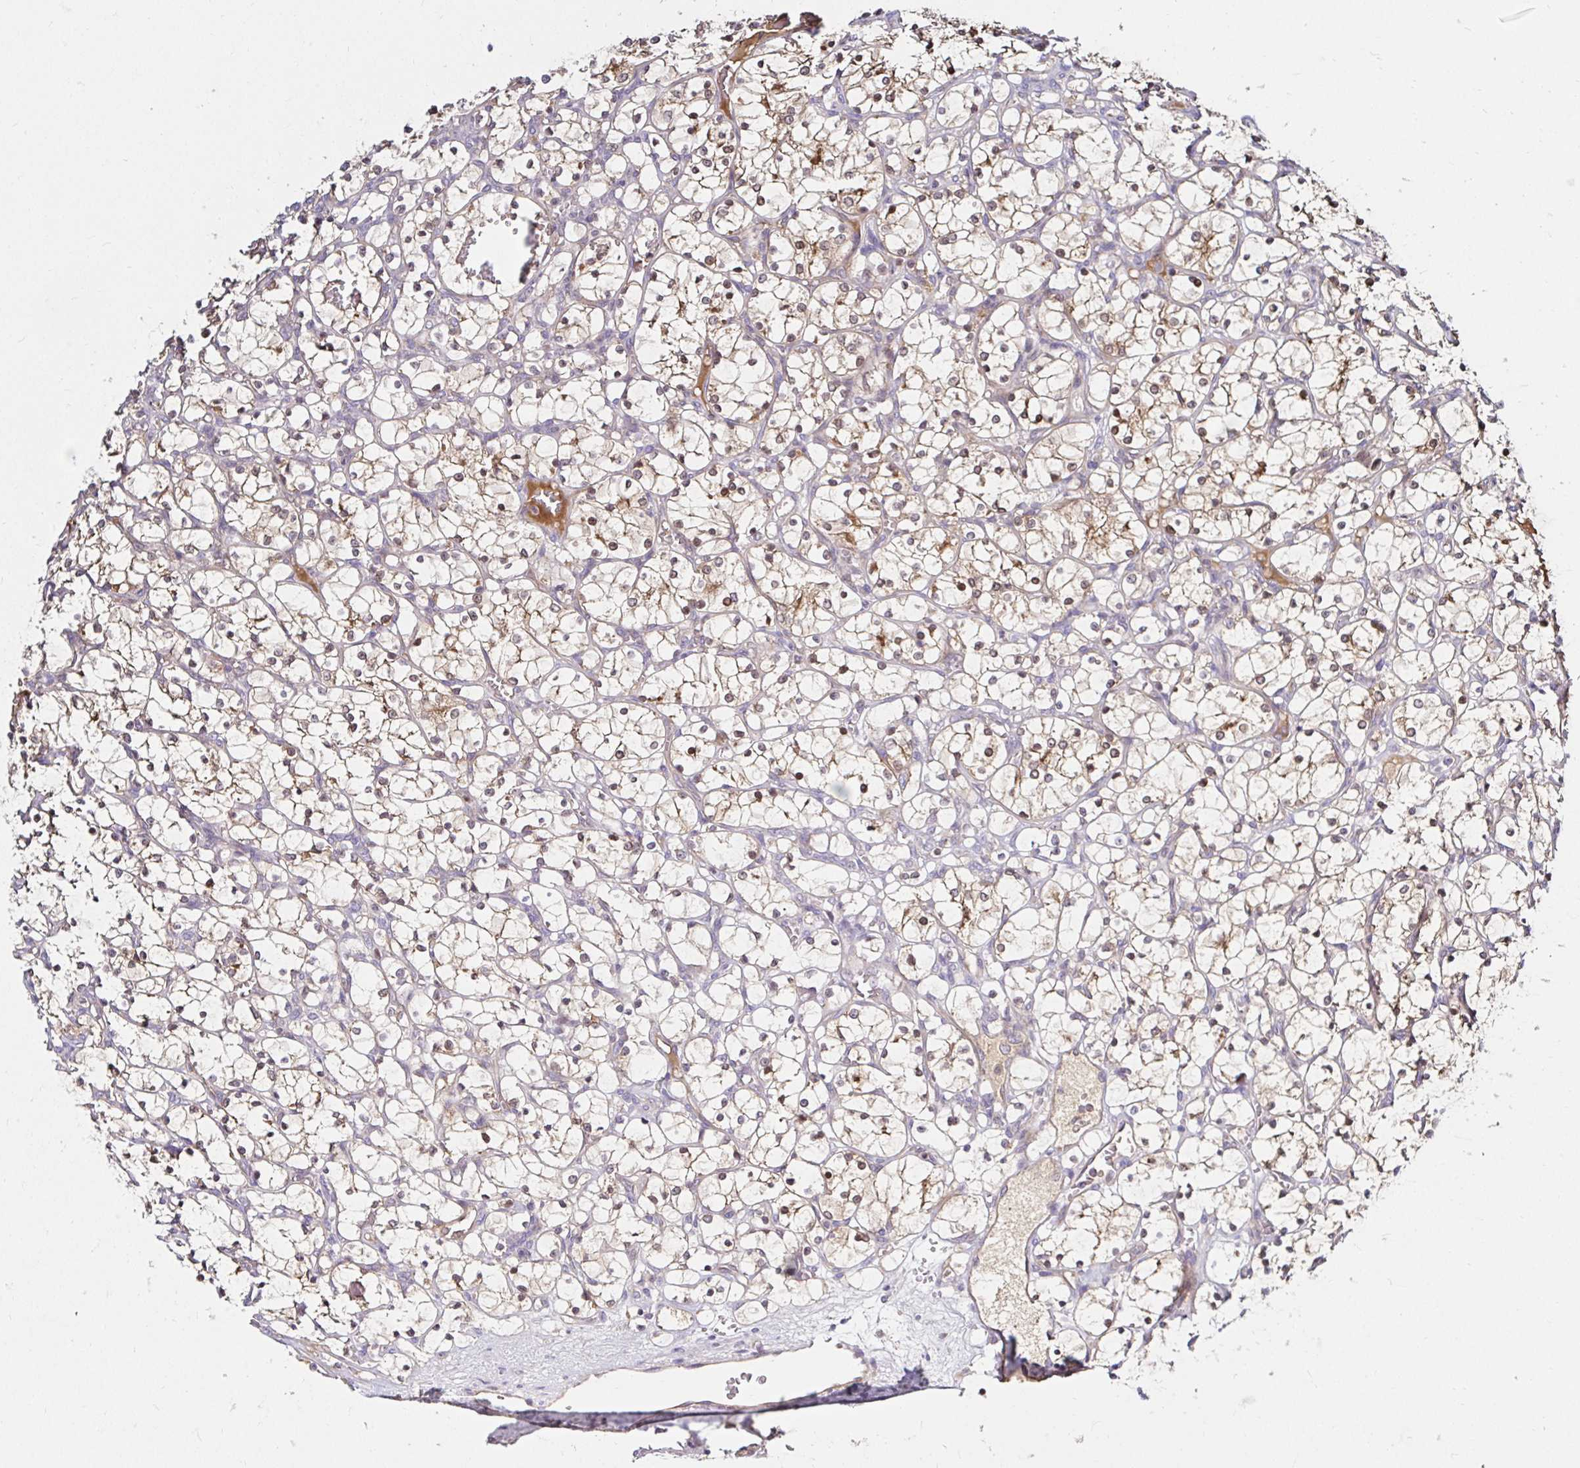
{"staining": {"intensity": "weak", "quantity": "25%-75%", "location": "cytoplasmic/membranous,nuclear"}, "tissue": "renal cancer", "cell_type": "Tumor cells", "image_type": "cancer", "snomed": [{"axis": "morphology", "description": "Adenocarcinoma, NOS"}, {"axis": "topography", "description": "Kidney"}], "caption": "A micrograph of renal cancer (adenocarcinoma) stained for a protein displays weak cytoplasmic/membranous and nuclear brown staining in tumor cells.", "gene": "ARHGEF37", "patient": {"sex": "female", "age": 69}}